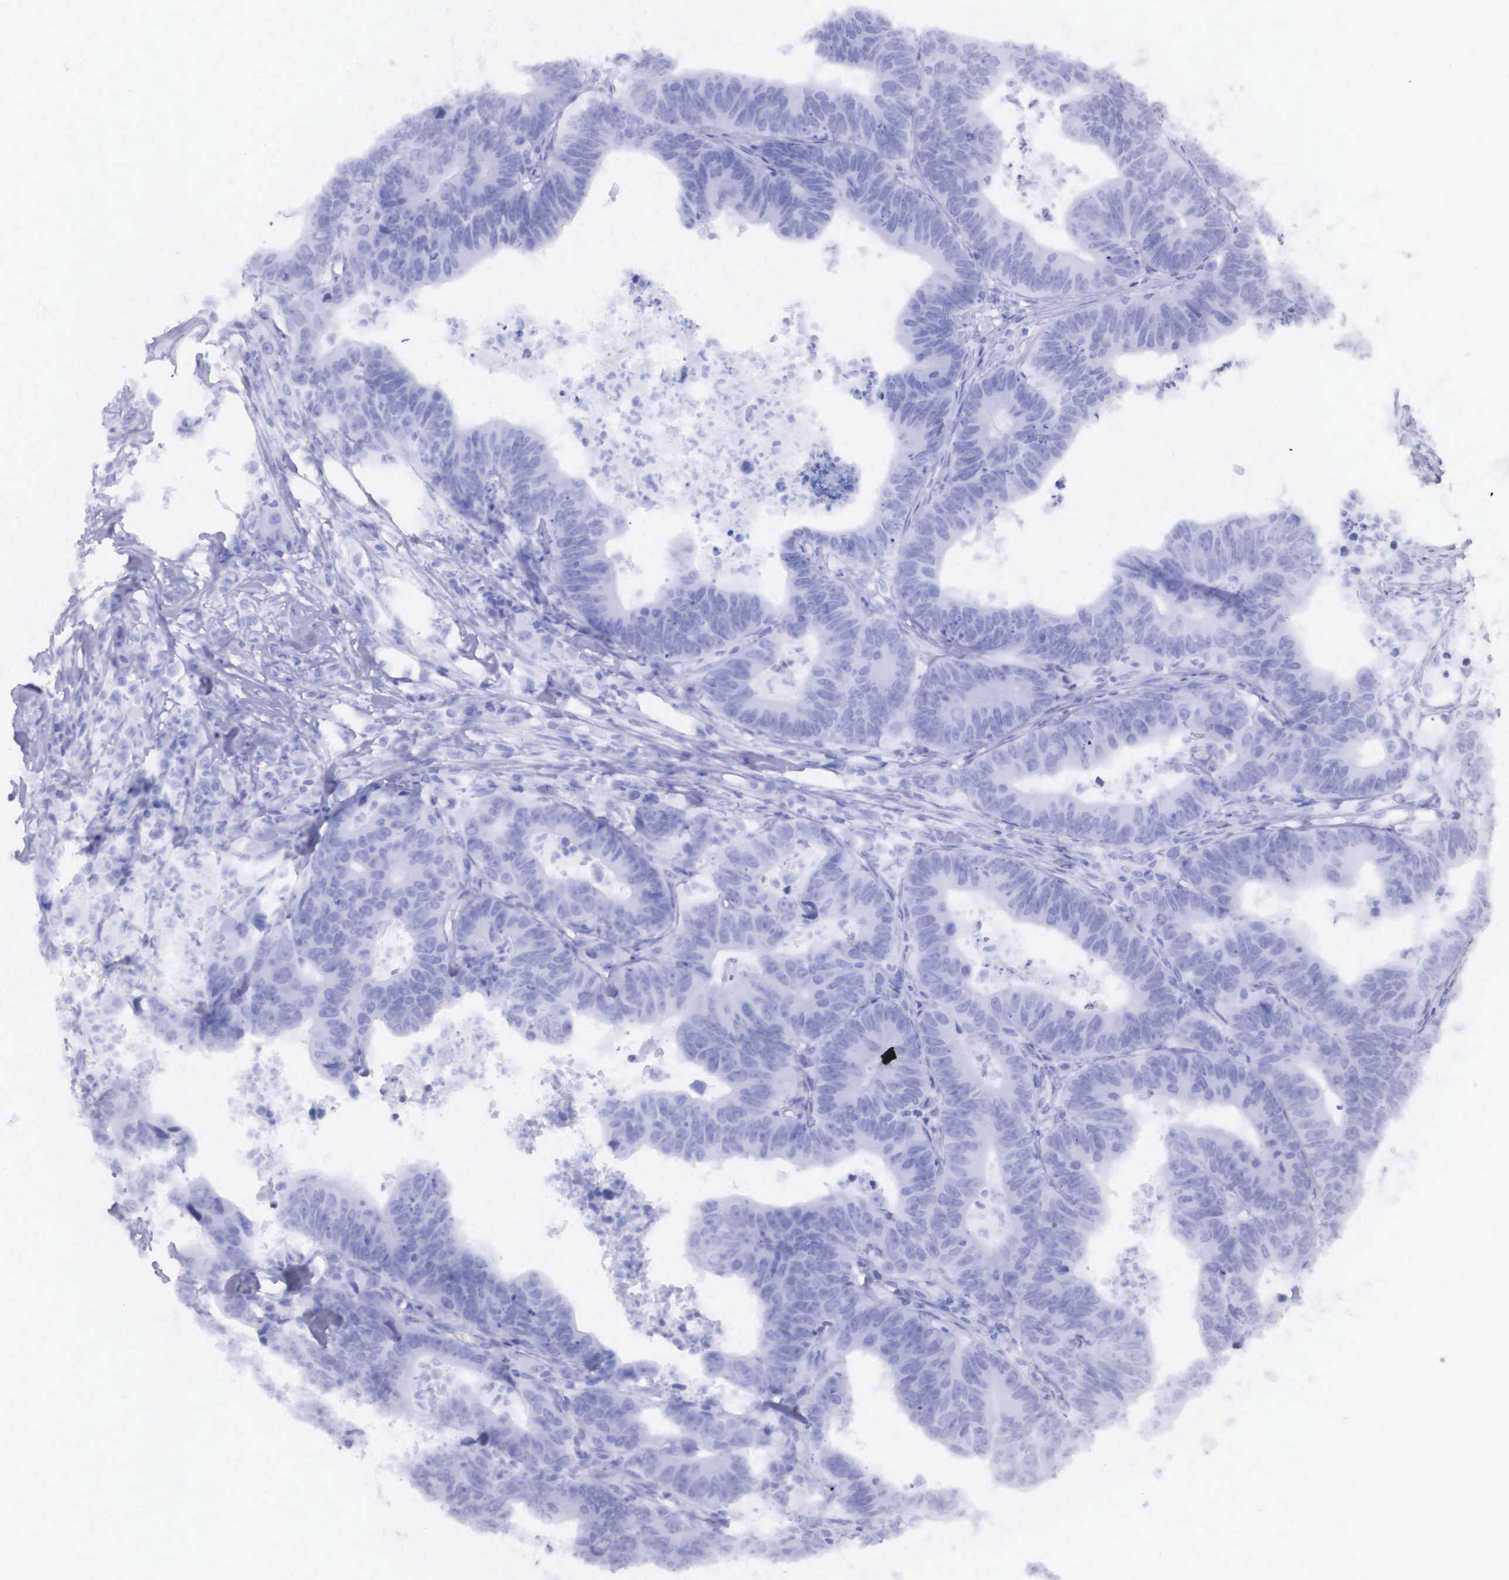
{"staining": {"intensity": "negative", "quantity": "none", "location": "none"}, "tissue": "colorectal cancer", "cell_type": "Tumor cells", "image_type": "cancer", "snomed": [{"axis": "morphology", "description": "Adenocarcinoma, NOS"}, {"axis": "topography", "description": "Colon"}], "caption": "IHC image of human colorectal cancer (adenocarcinoma) stained for a protein (brown), which exhibits no expression in tumor cells. (IHC, brightfield microscopy, high magnification).", "gene": "ETV6", "patient": {"sex": "female", "age": 76}}